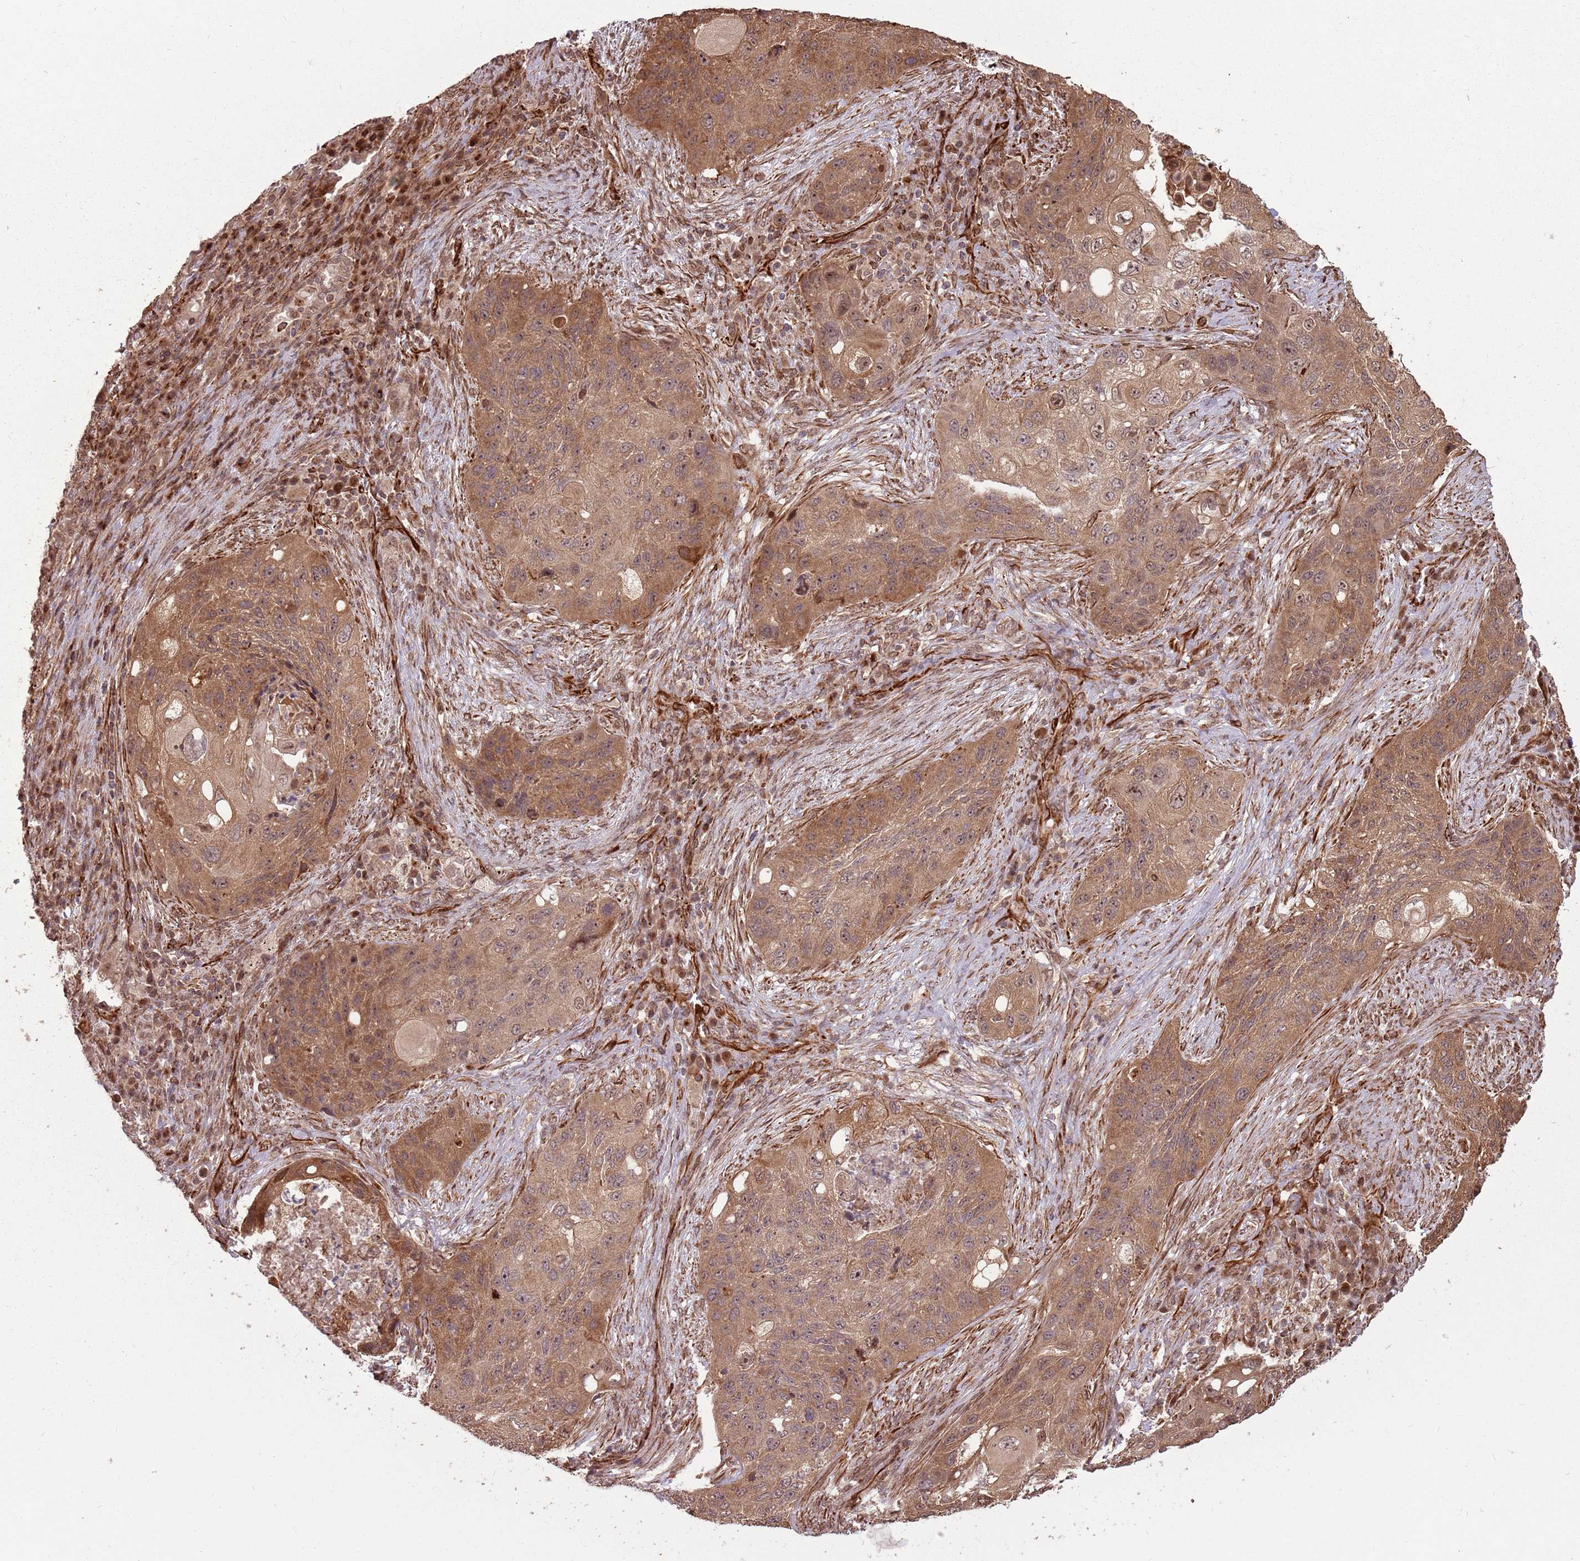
{"staining": {"intensity": "moderate", "quantity": ">75%", "location": "cytoplasmic/membranous,nuclear"}, "tissue": "lung cancer", "cell_type": "Tumor cells", "image_type": "cancer", "snomed": [{"axis": "morphology", "description": "Squamous cell carcinoma, NOS"}, {"axis": "topography", "description": "Lung"}], "caption": "Tumor cells display medium levels of moderate cytoplasmic/membranous and nuclear positivity in approximately >75% of cells in lung squamous cell carcinoma. (DAB (3,3'-diaminobenzidine) IHC with brightfield microscopy, high magnification).", "gene": "ADAMTS3", "patient": {"sex": "female", "age": 63}}